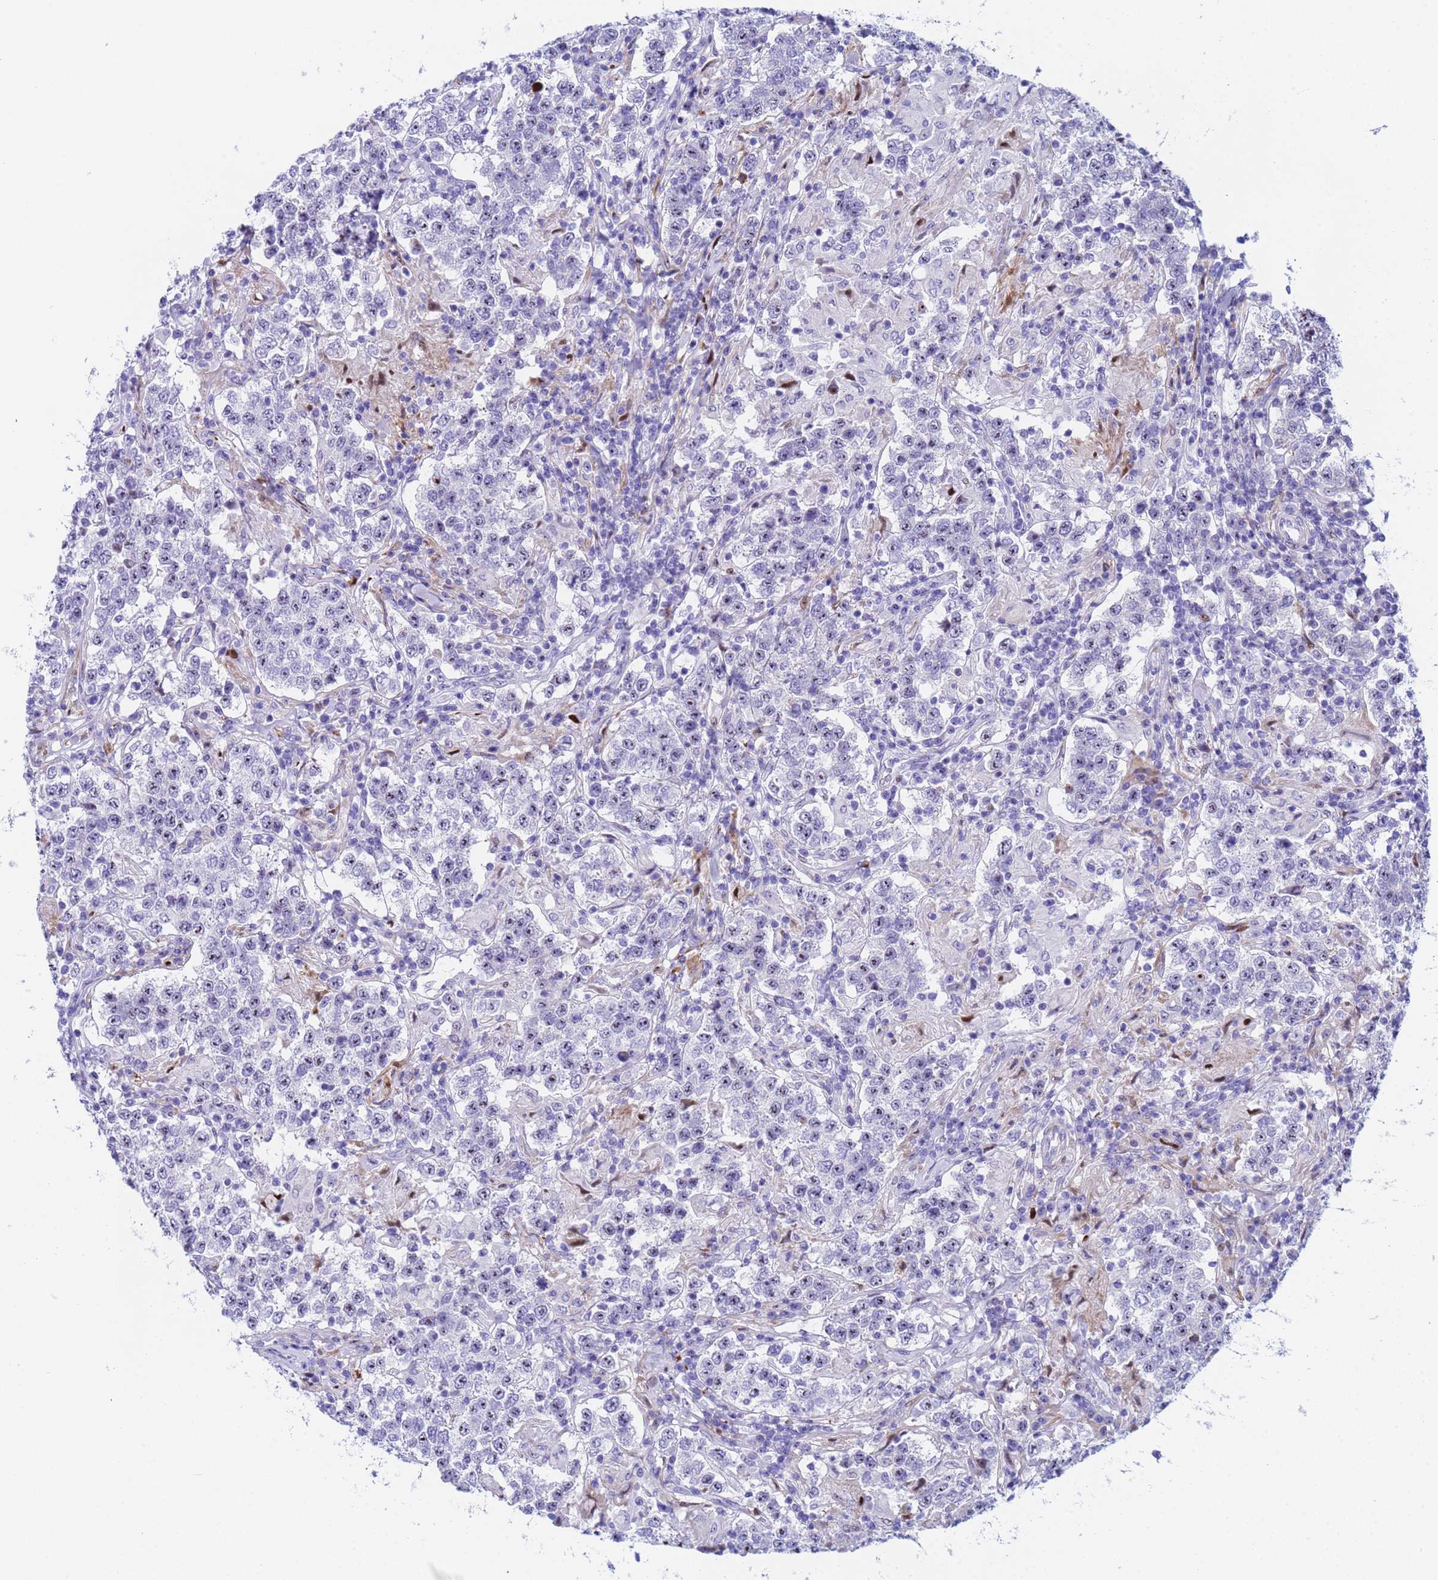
{"staining": {"intensity": "weak", "quantity": "<25%", "location": "nuclear"}, "tissue": "testis cancer", "cell_type": "Tumor cells", "image_type": "cancer", "snomed": [{"axis": "morphology", "description": "Seminoma, NOS"}, {"axis": "morphology", "description": "Carcinoma, Embryonal, NOS"}, {"axis": "topography", "description": "Testis"}], "caption": "Immunohistochemistry (IHC) photomicrograph of human testis embryonal carcinoma stained for a protein (brown), which exhibits no expression in tumor cells.", "gene": "POP5", "patient": {"sex": "male", "age": 41}}